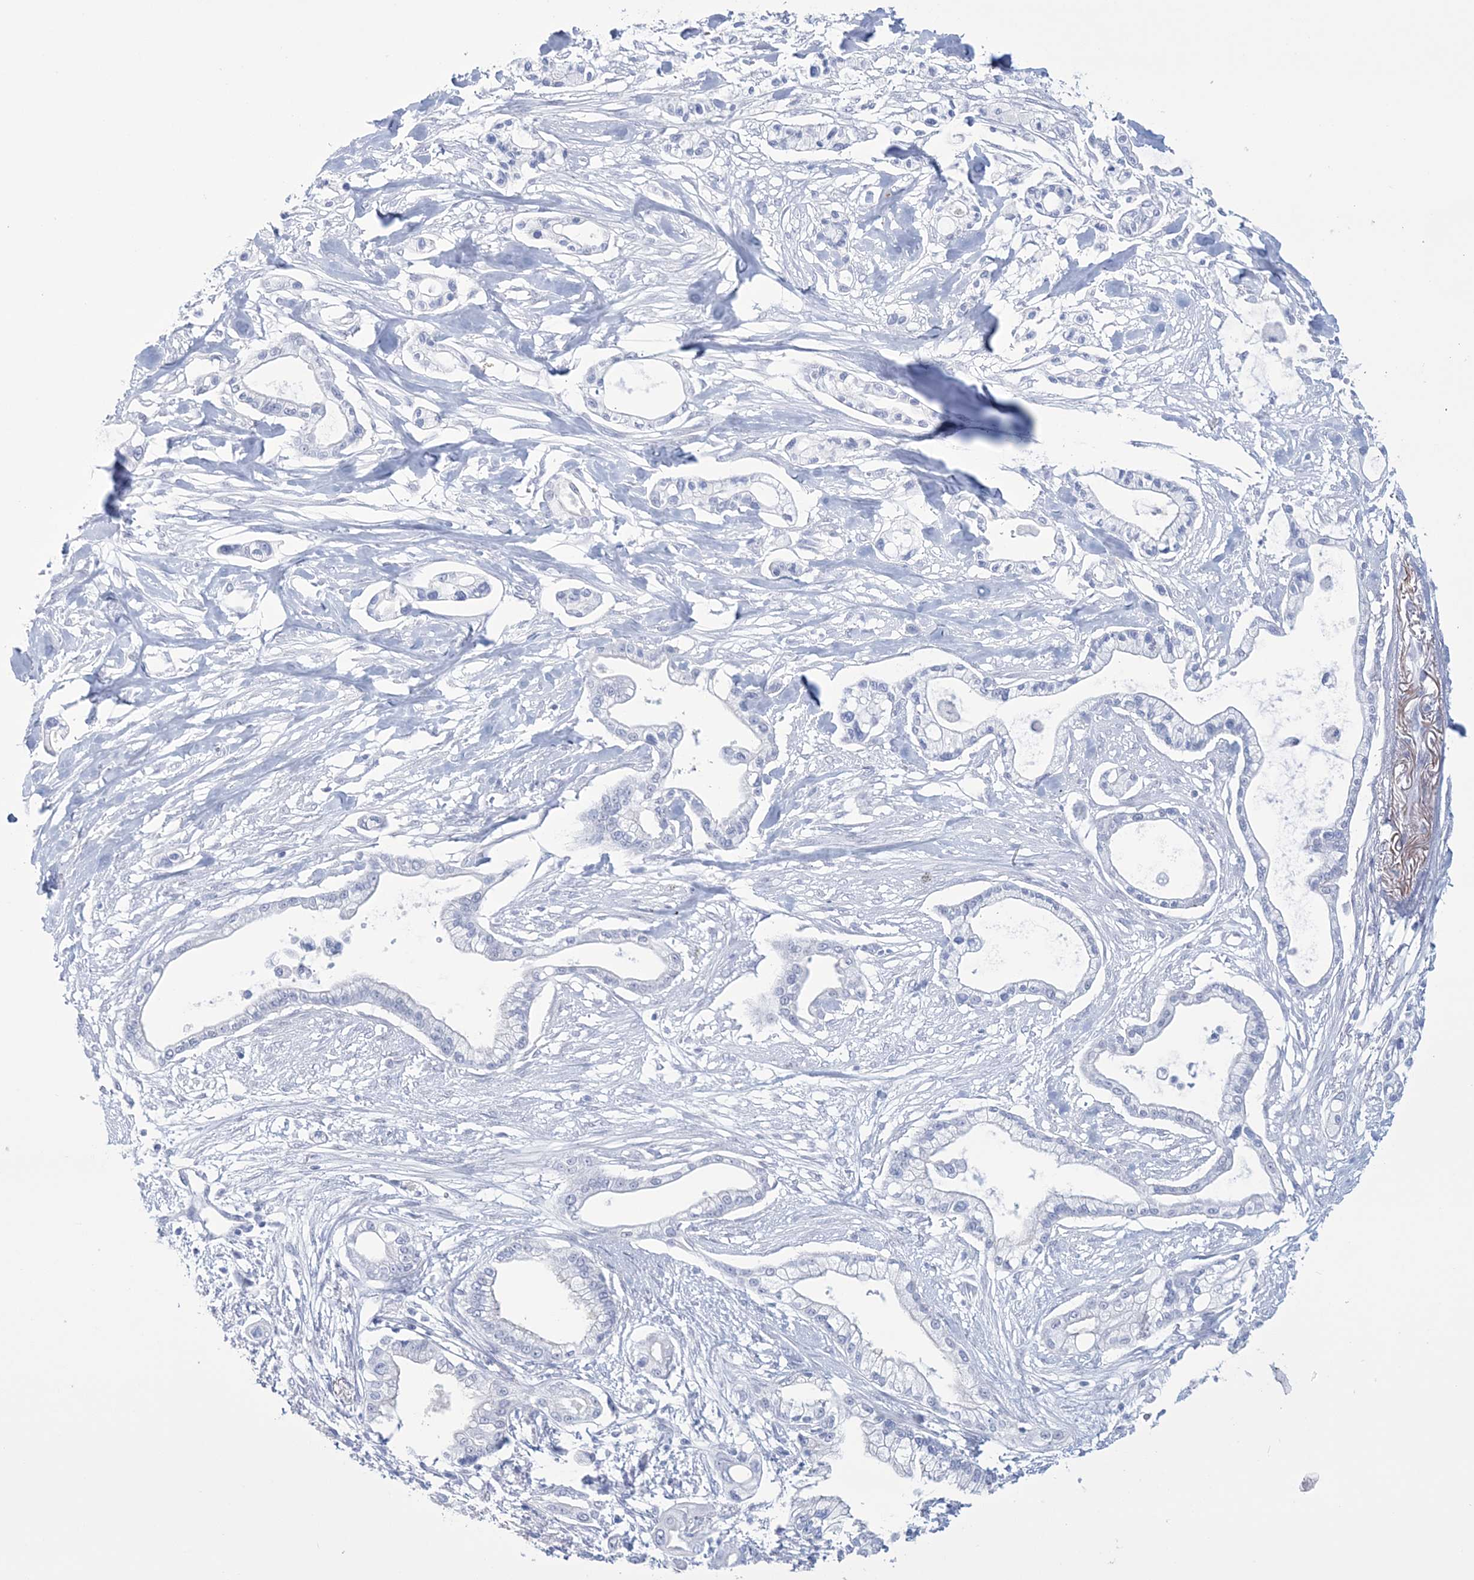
{"staining": {"intensity": "negative", "quantity": "none", "location": "none"}, "tissue": "pancreatic cancer", "cell_type": "Tumor cells", "image_type": "cancer", "snomed": [{"axis": "morphology", "description": "Adenocarcinoma, NOS"}, {"axis": "topography", "description": "Pancreas"}], "caption": "IHC image of human pancreatic cancer stained for a protein (brown), which reveals no expression in tumor cells.", "gene": "DPCD", "patient": {"sex": "male", "age": 68}}